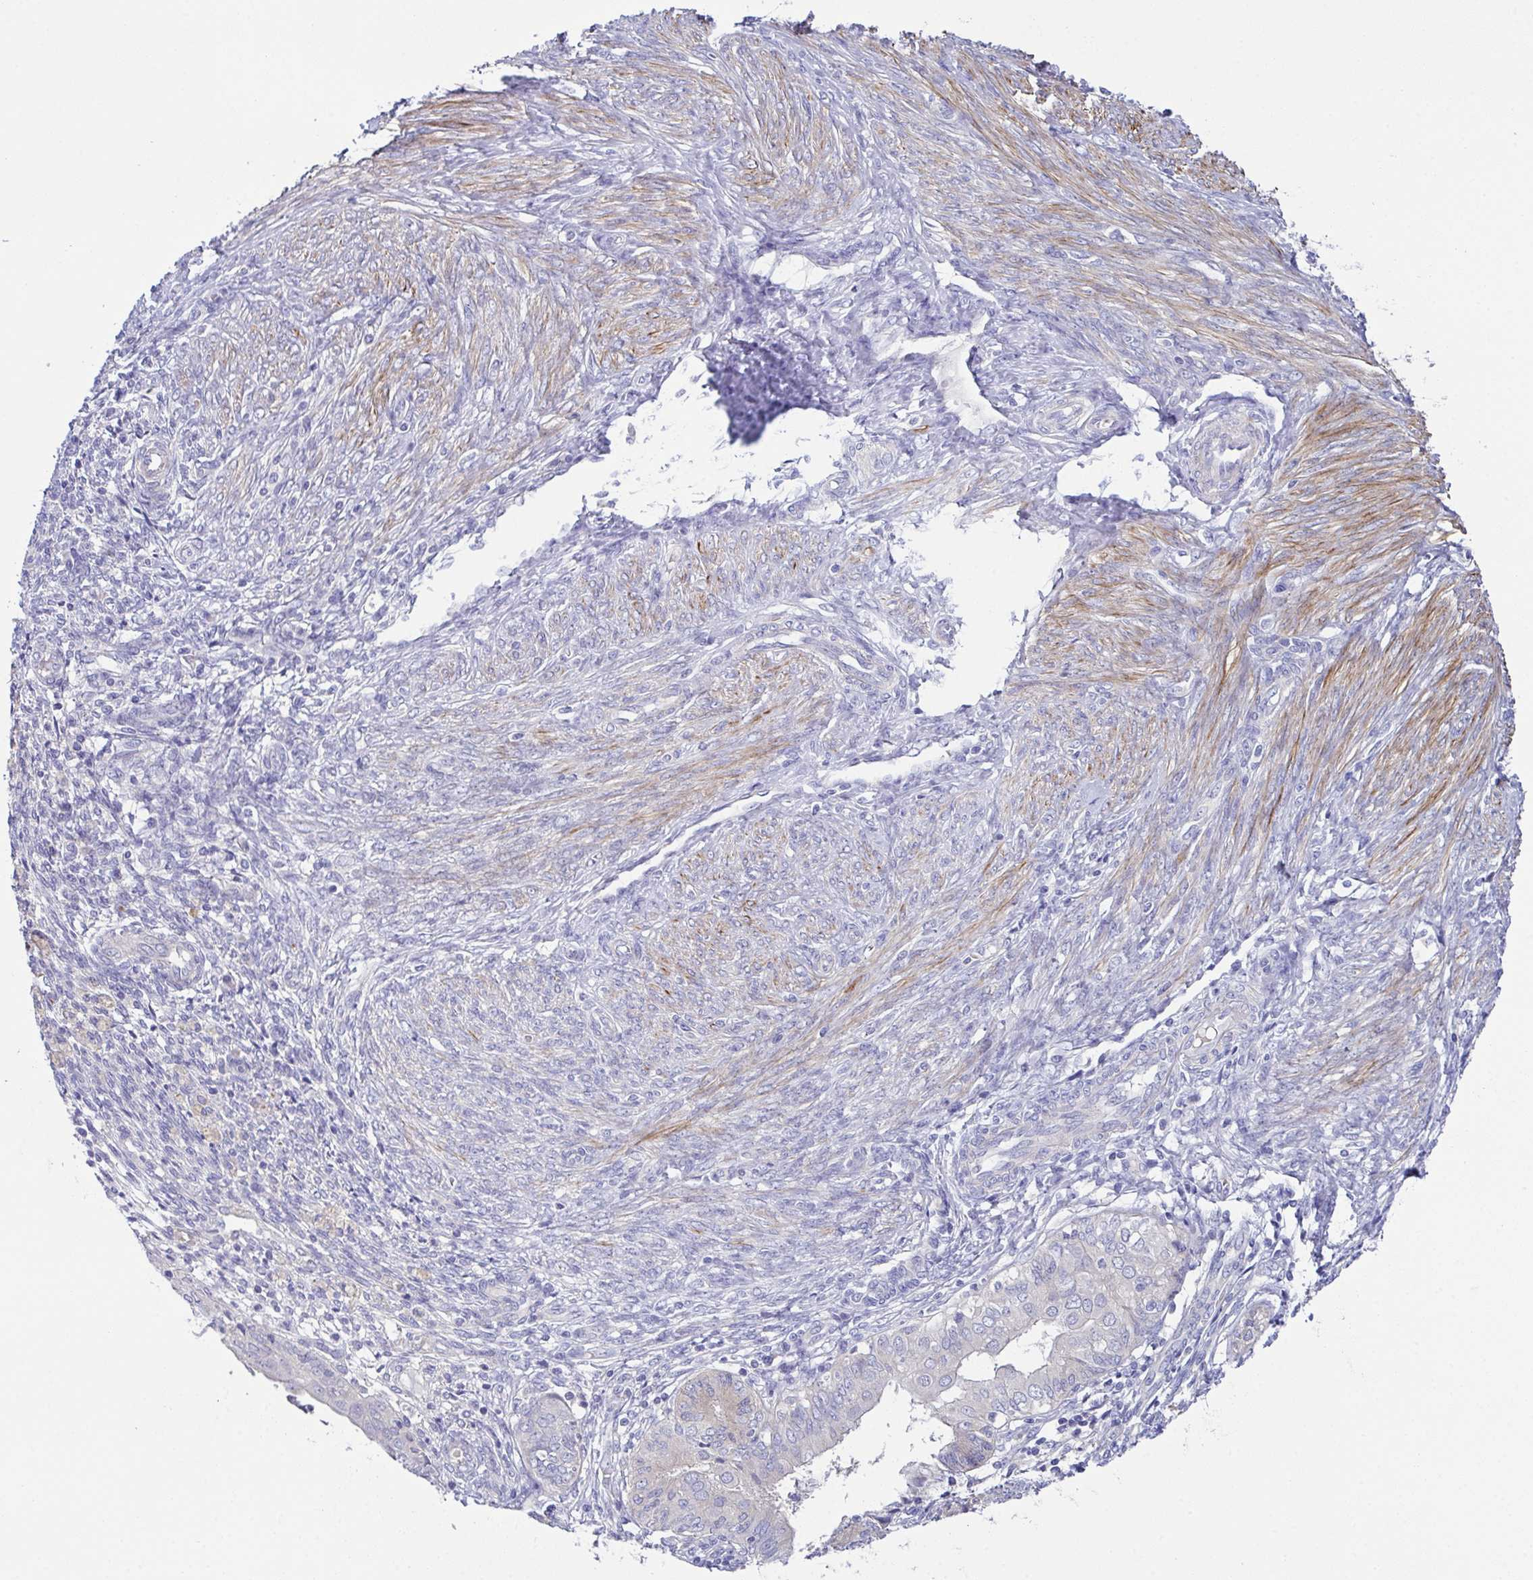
{"staining": {"intensity": "negative", "quantity": "none", "location": "none"}, "tissue": "endometrial cancer", "cell_type": "Tumor cells", "image_type": "cancer", "snomed": [{"axis": "morphology", "description": "Adenocarcinoma, NOS"}, {"axis": "topography", "description": "Endometrium"}], "caption": "A micrograph of endometrial adenocarcinoma stained for a protein reveals no brown staining in tumor cells. The staining was performed using DAB (3,3'-diaminobenzidine) to visualize the protein expression in brown, while the nuclei were stained in blue with hematoxylin (Magnification: 20x).", "gene": "CFAP97D1", "patient": {"sex": "female", "age": 68}}